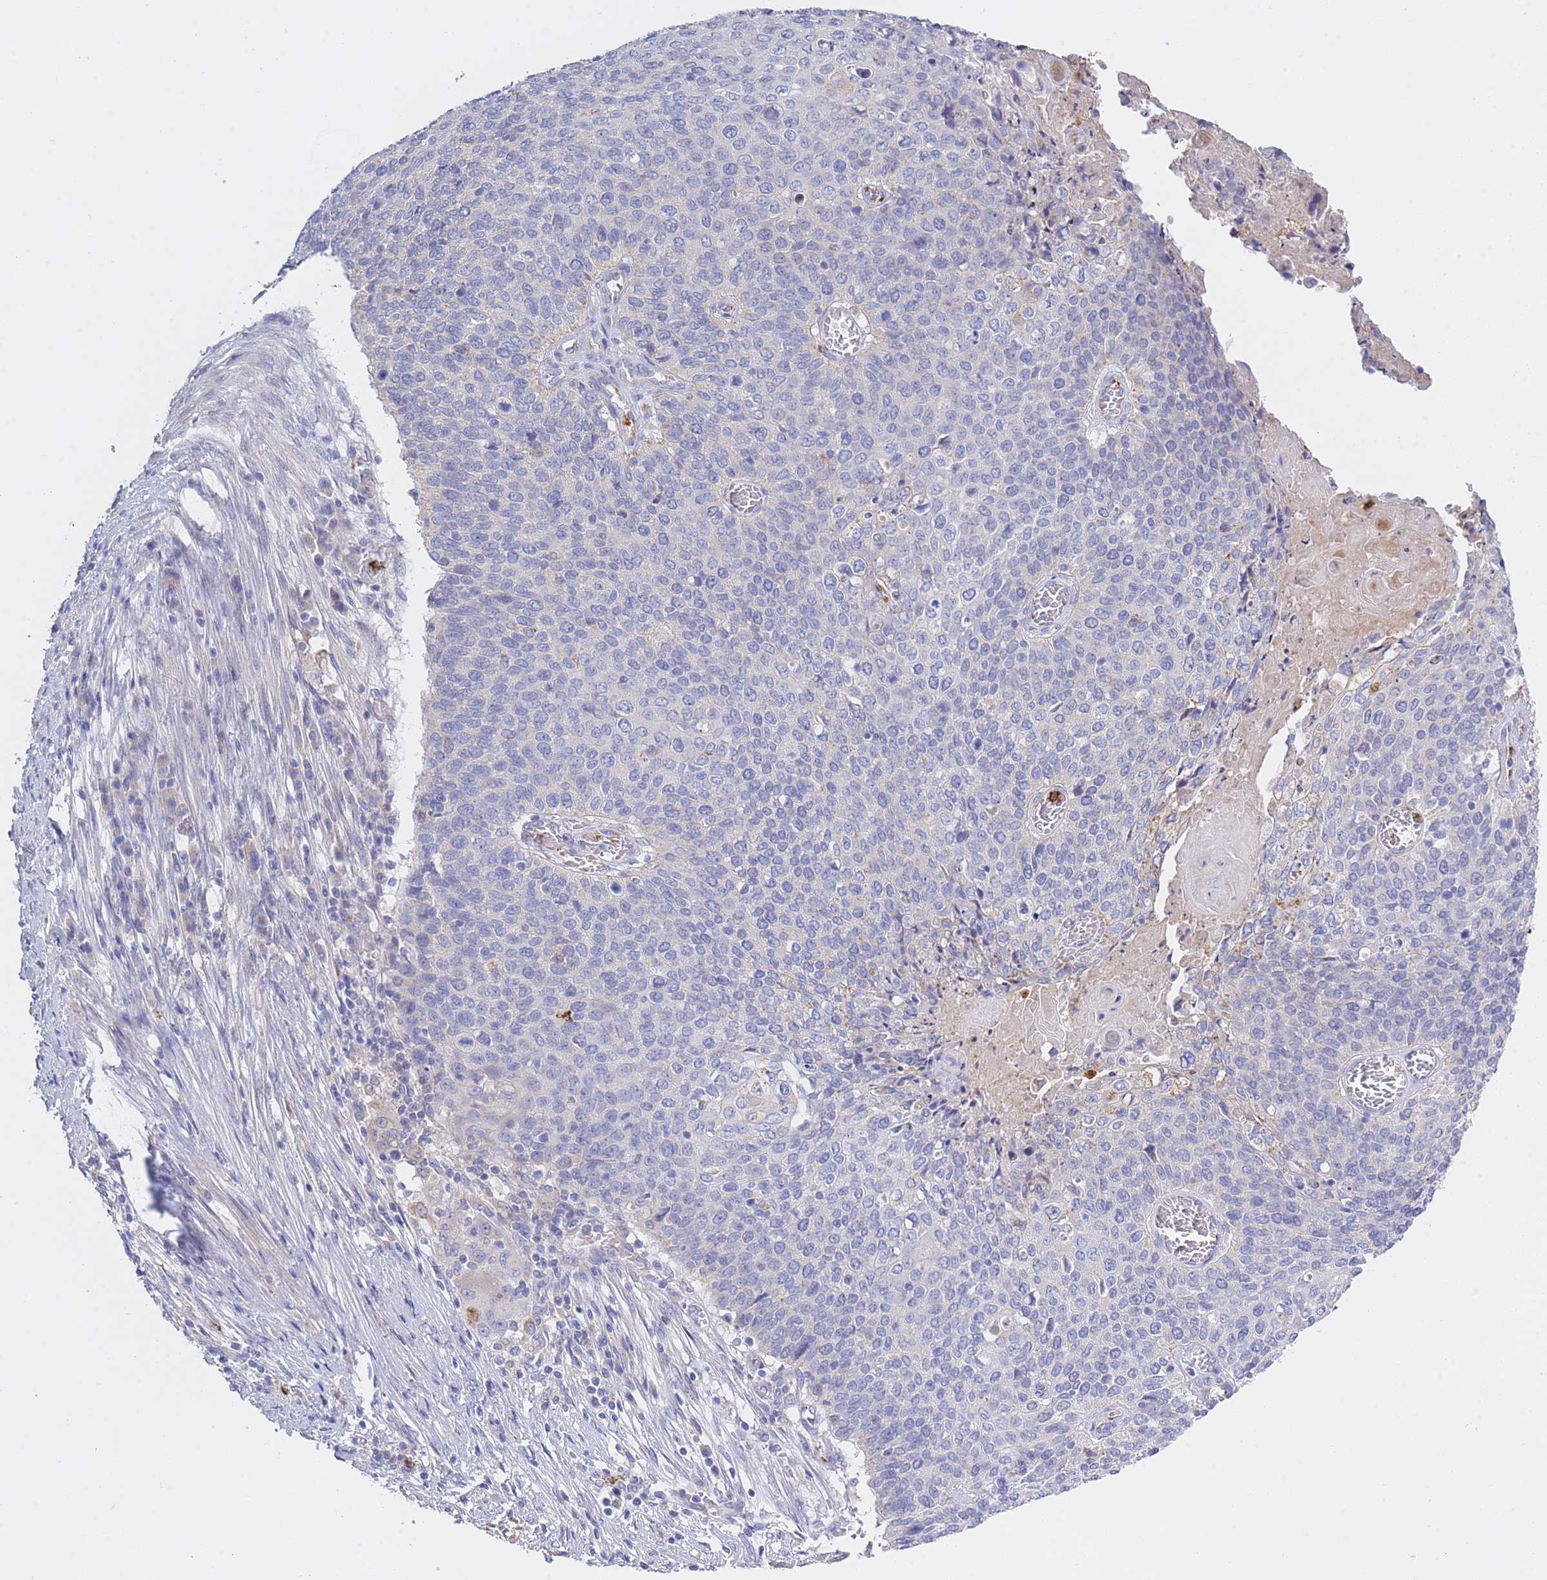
{"staining": {"intensity": "negative", "quantity": "none", "location": "none"}, "tissue": "cervical cancer", "cell_type": "Tumor cells", "image_type": "cancer", "snomed": [{"axis": "morphology", "description": "Squamous cell carcinoma, NOS"}, {"axis": "topography", "description": "Cervix"}], "caption": "Tumor cells show no significant positivity in squamous cell carcinoma (cervical).", "gene": "CENPM", "patient": {"sex": "female", "age": 39}}